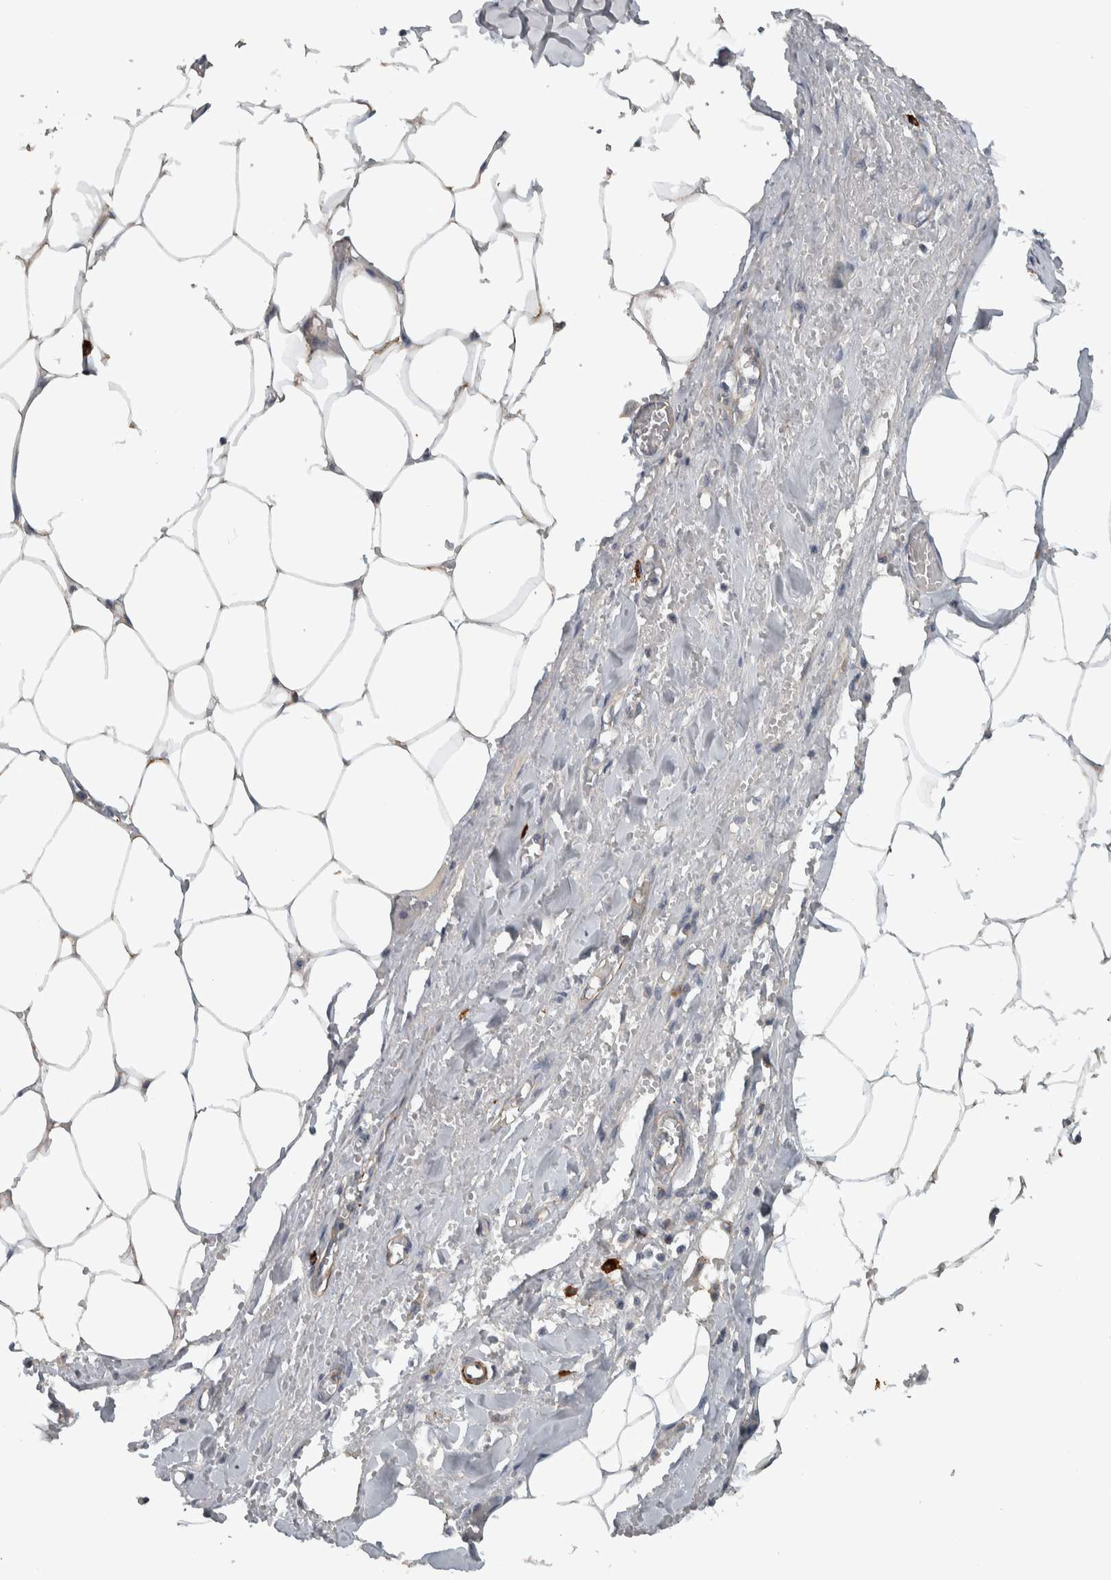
{"staining": {"intensity": "negative", "quantity": "none", "location": "none"}, "tissue": "adipose tissue", "cell_type": "Adipocytes", "image_type": "normal", "snomed": [{"axis": "morphology", "description": "Normal tissue, NOS"}, {"axis": "topography", "description": "Soft tissue"}, {"axis": "topography", "description": "Vascular tissue"}], "caption": "Adipose tissue stained for a protein using immunohistochemistry (IHC) displays no positivity adipocytes.", "gene": "LBHD1", "patient": {"sex": "female", "age": 35}}